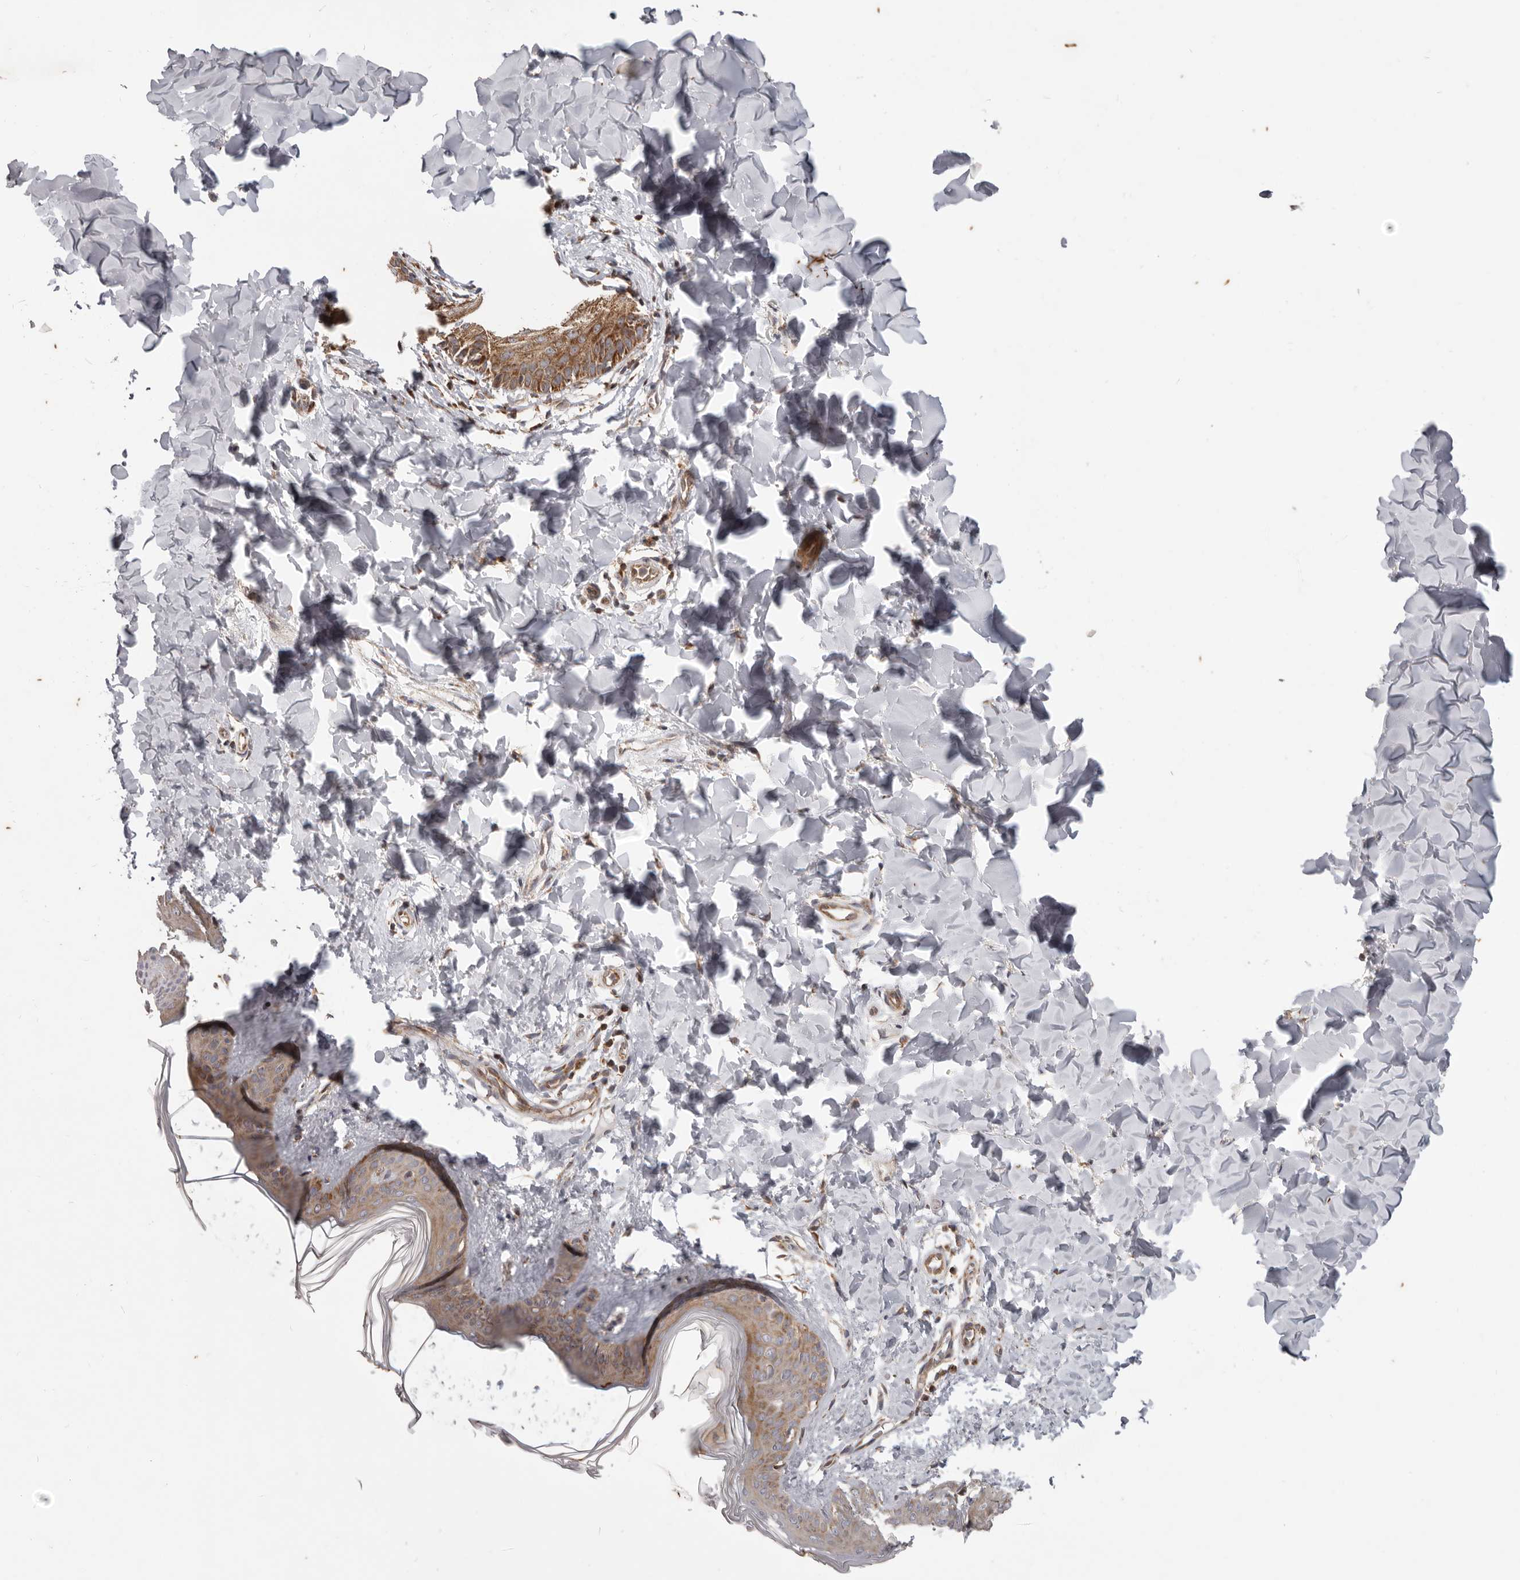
{"staining": {"intensity": "moderate", "quantity": ">75%", "location": "cytoplasmic/membranous"}, "tissue": "skin", "cell_type": "Fibroblasts", "image_type": "normal", "snomed": [{"axis": "morphology", "description": "Normal tissue, NOS"}, {"axis": "topography", "description": "Skin"}], "caption": "Moderate cytoplasmic/membranous positivity for a protein is appreciated in approximately >75% of fibroblasts of unremarkable skin using immunohistochemistry.", "gene": "MRPS10", "patient": {"sex": "female", "age": 17}}